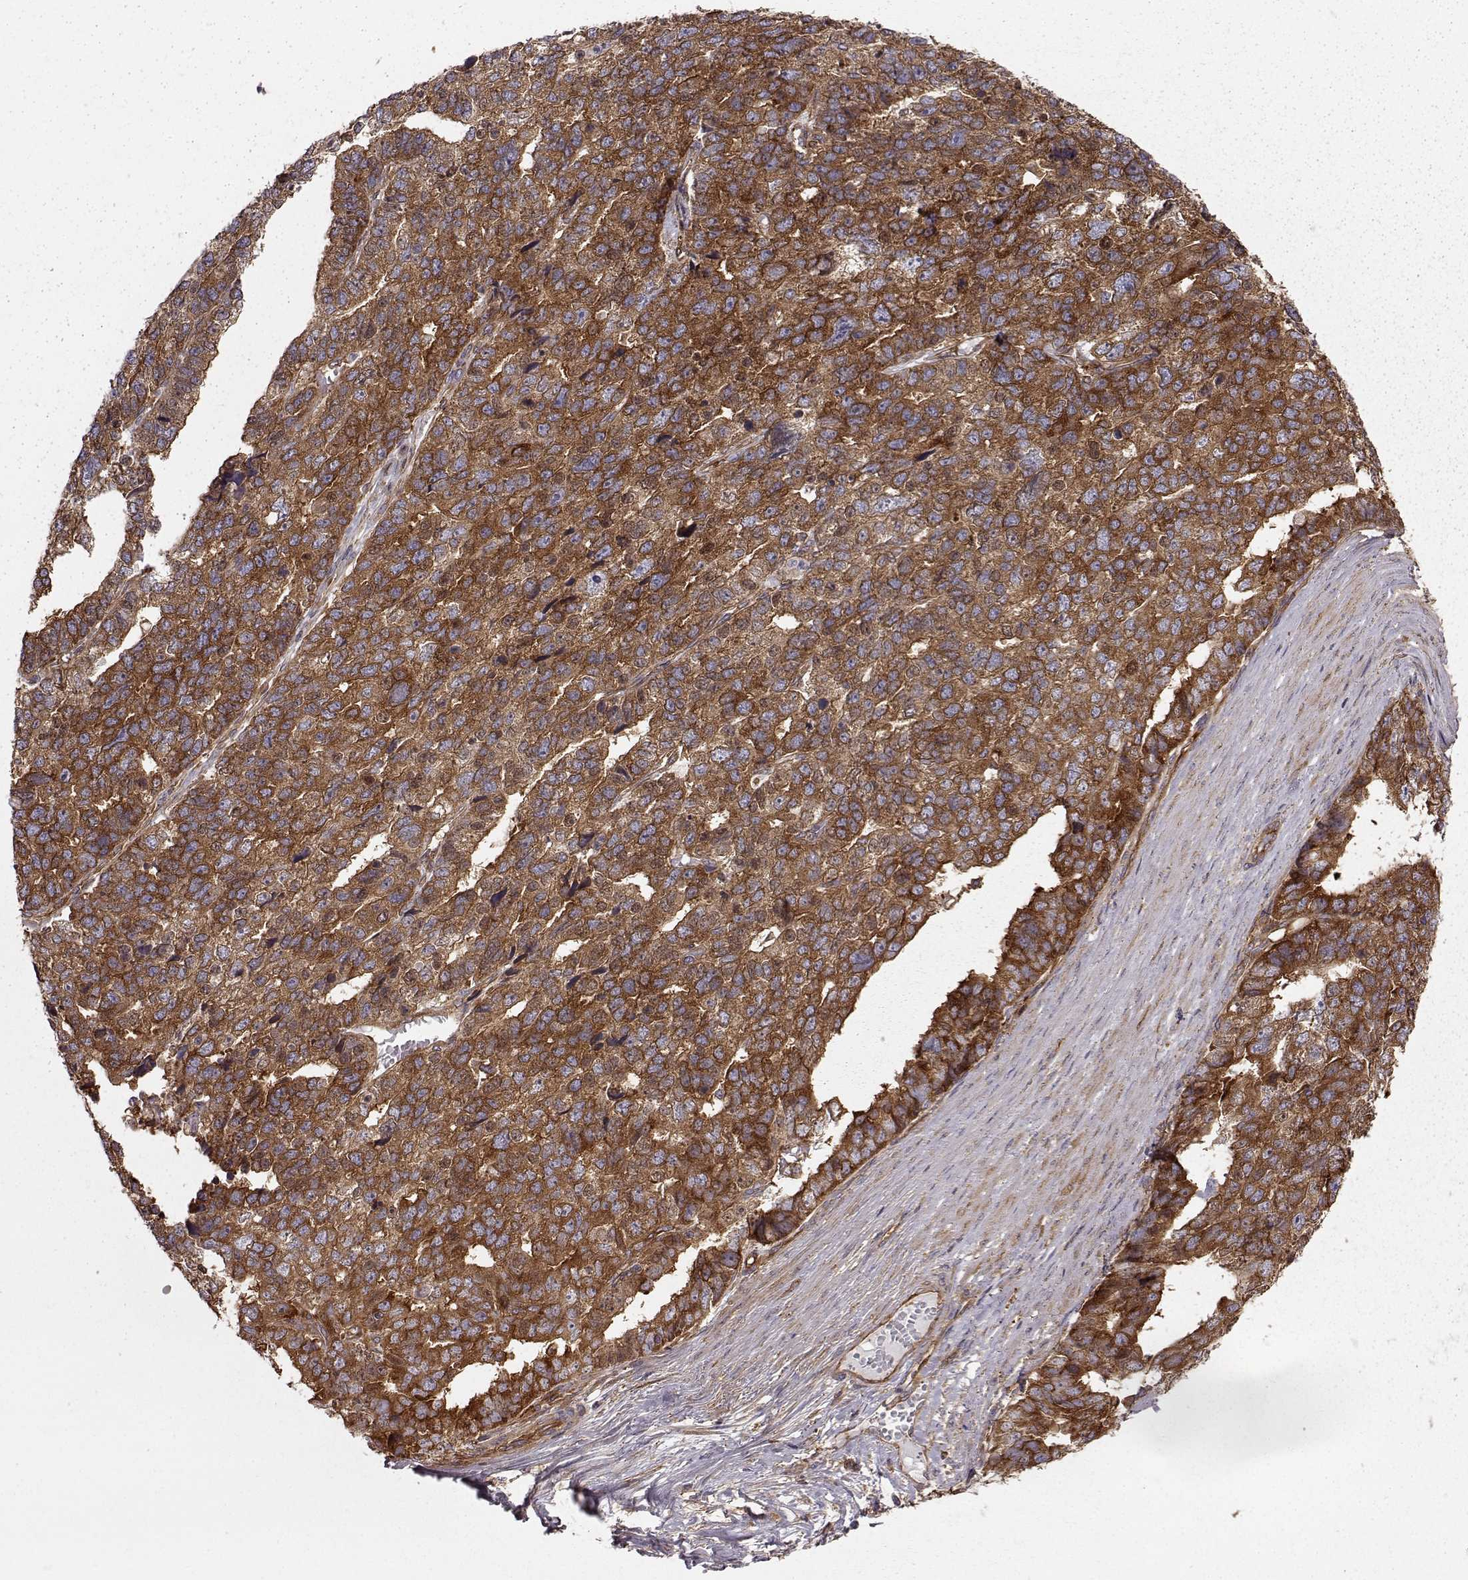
{"staining": {"intensity": "strong", "quantity": ">75%", "location": "cytoplasmic/membranous"}, "tissue": "stomach cancer", "cell_type": "Tumor cells", "image_type": "cancer", "snomed": [{"axis": "morphology", "description": "Adenocarcinoma, NOS"}, {"axis": "topography", "description": "Stomach"}], "caption": "Protein expression by immunohistochemistry reveals strong cytoplasmic/membranous positivity in about >75% of tumor cells in stomach adenocarcinoma. (IHC, brightfield microscopy, high magnification).", "gene": "RABGAP1", "patient": {"sex": "male", "age": 69}}